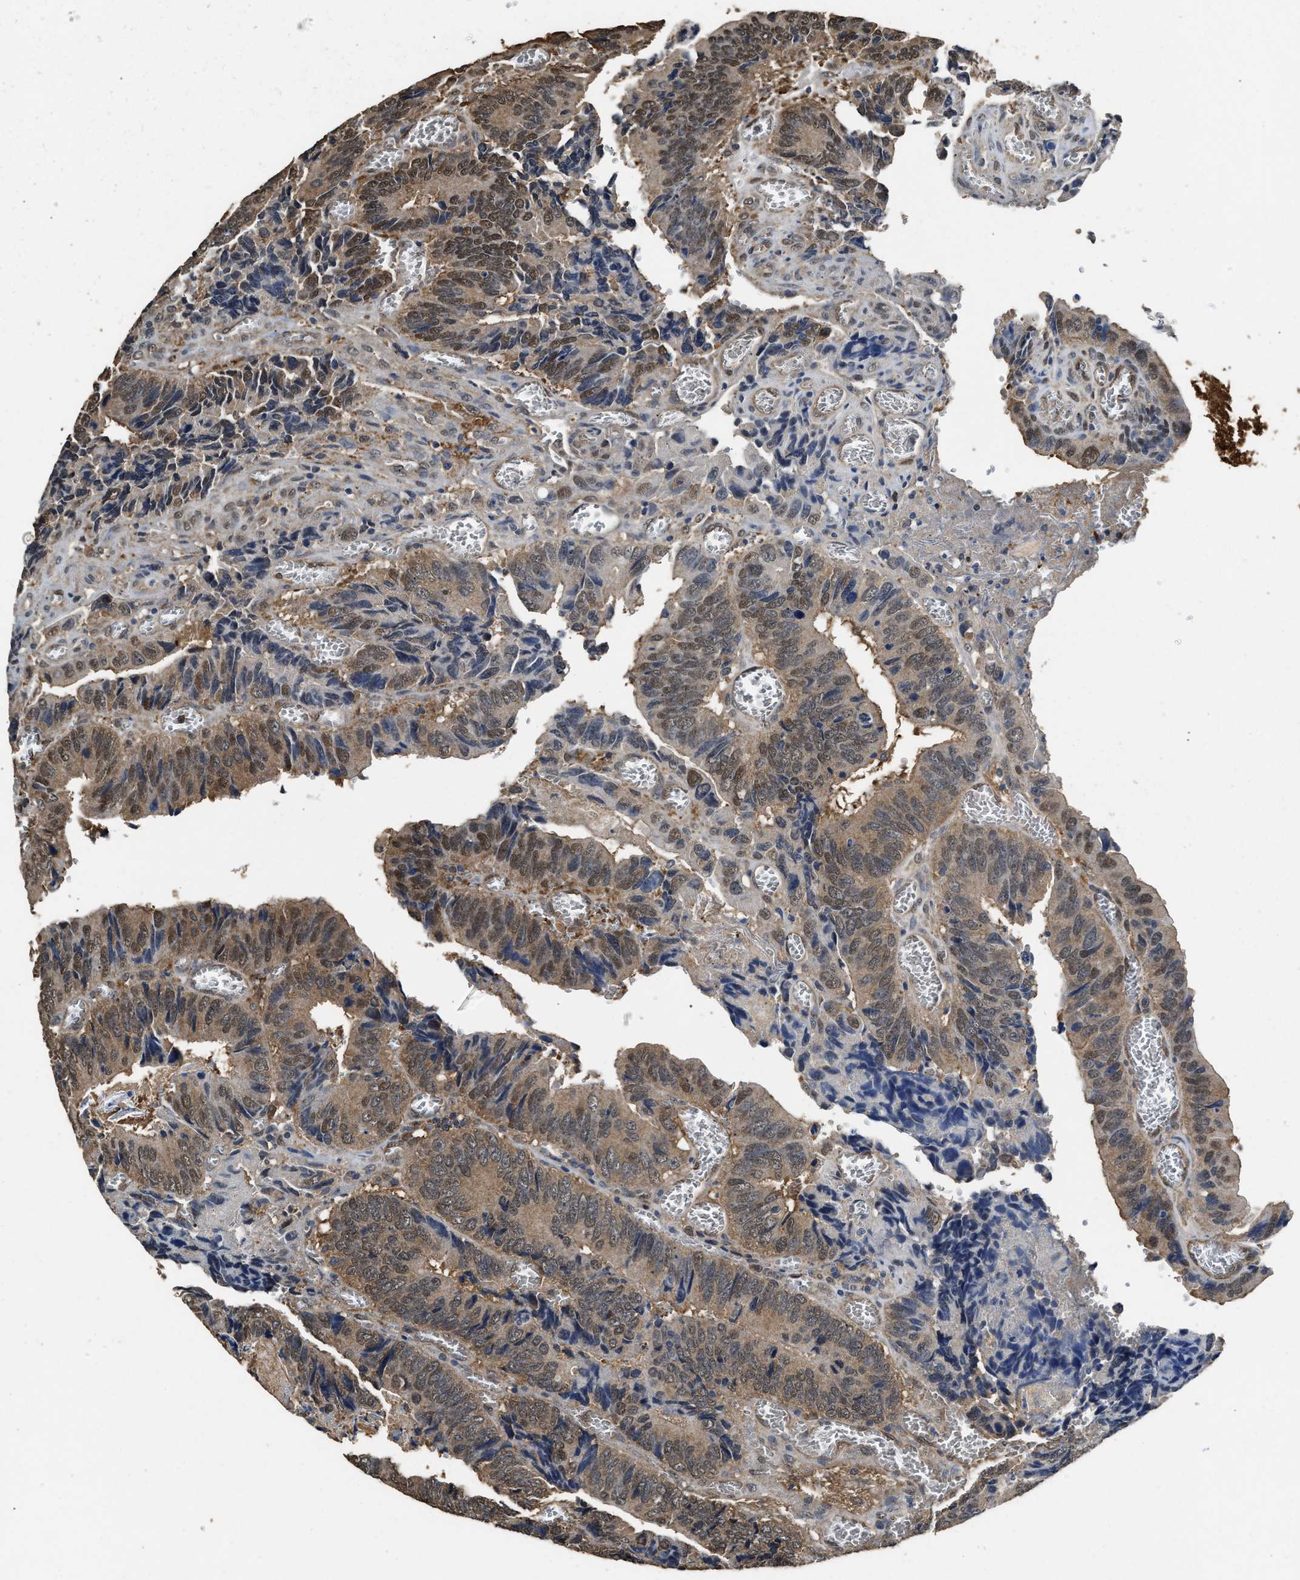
{"staining": {"intensity": "moderate", "quantity": ">75%", "location": "cytoplasmic/membranous,nuclear"}, "tissue": "colorectal cancer", "cell_type": "Tumor cells", "image_type": "cancer", "snomed": [{"axis": "morphology", "description": "Adenocarcinoma, NOS"}, {"axis": "topography", "description": "Colon"}], "caption": "A photomicrograph of colorectal cancer (adenocarcinoma) stained for a protein reveals moderate cytoplasmic/membranous and nuclear brown staining in tumor cells. (DAB (3,3'-diaminobenzidine) = brown stain, brightfield microscopy at high magnification).", "gene": "YWHAE", "patient": {"sex": "male", "age": 72}}